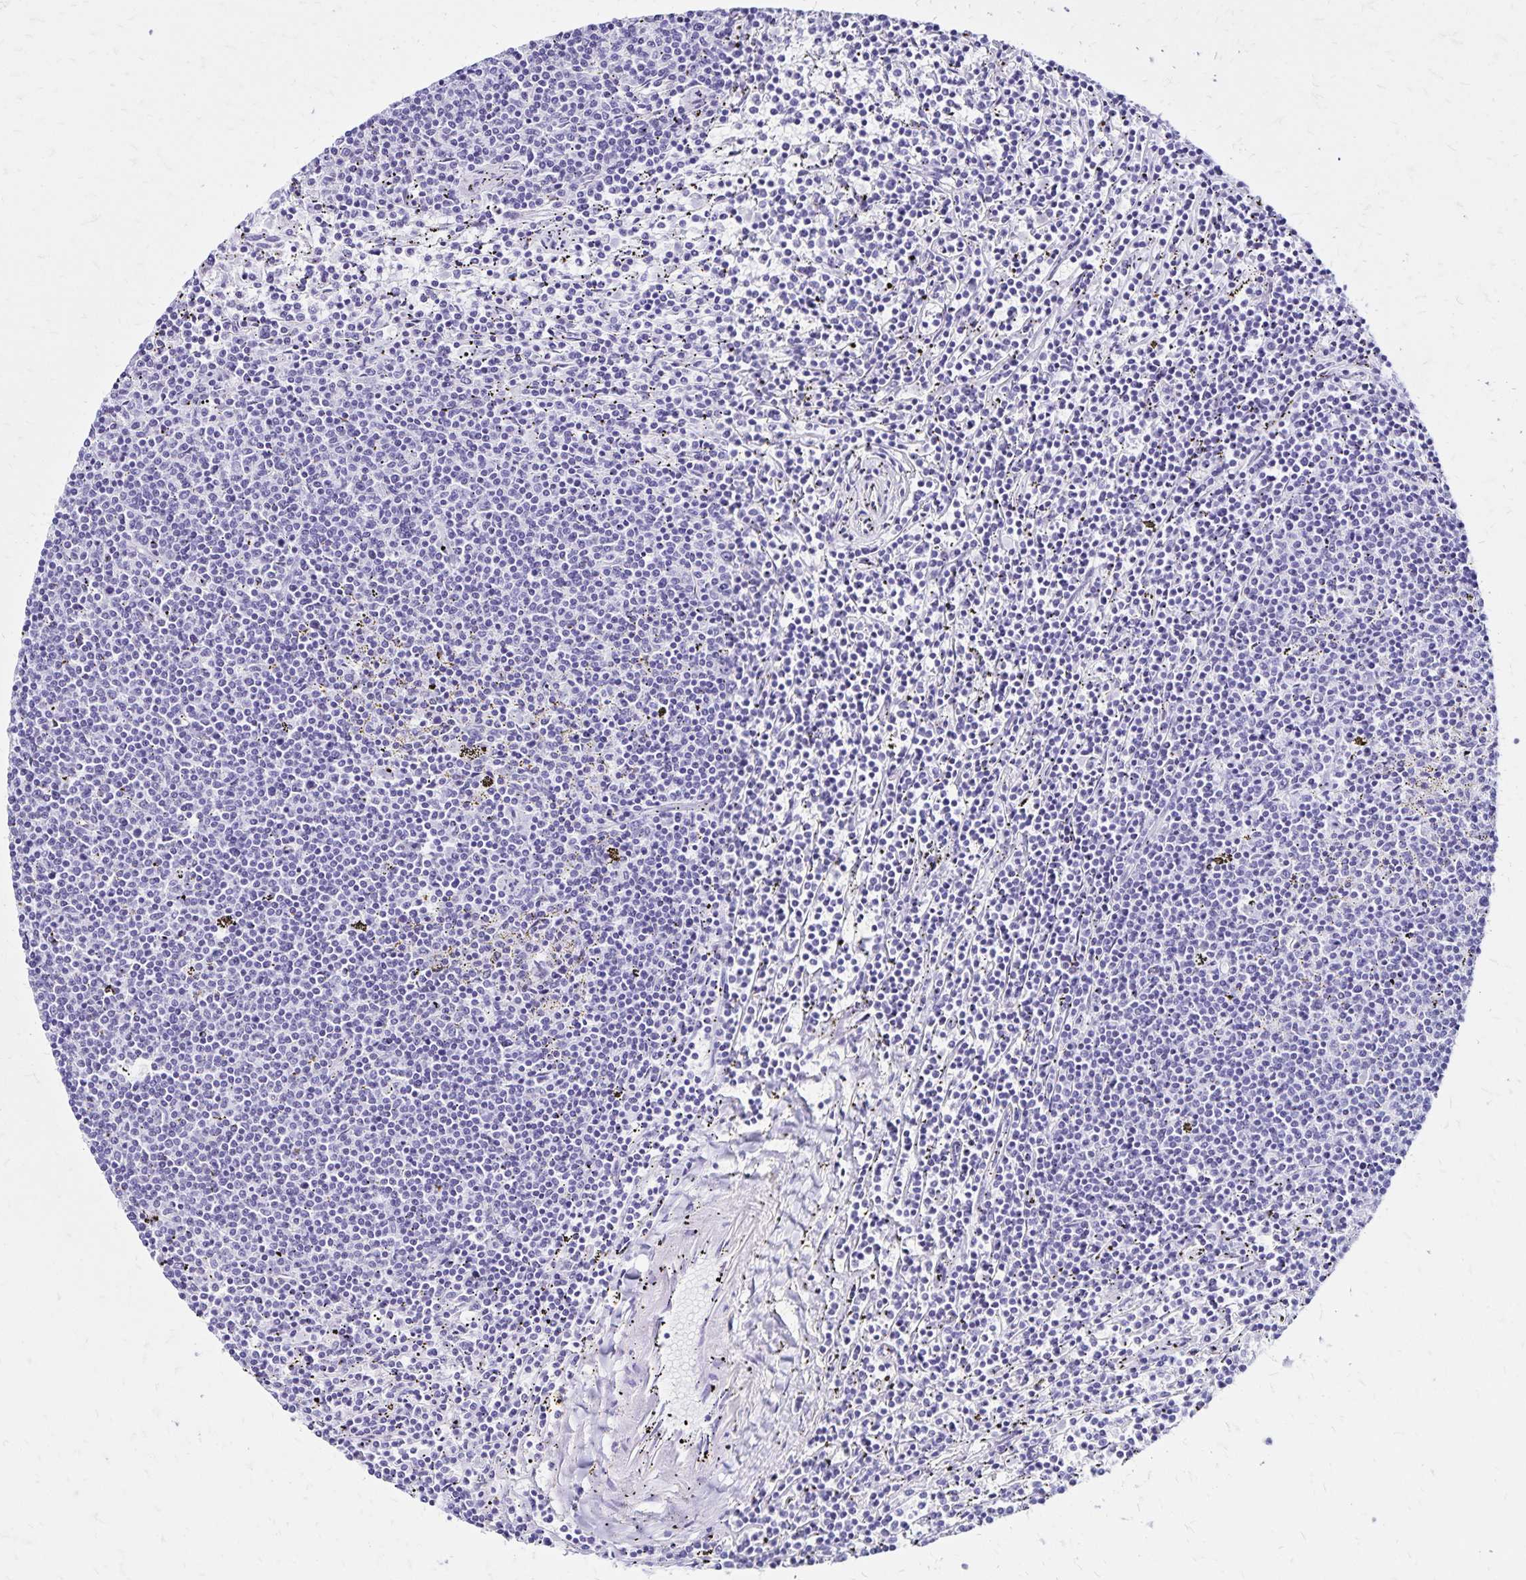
{"staining": {"intensity": "negative", "quantity": "none", "location": "none"}, "tissue": "lymphoma", "cell_type": "Tumor cells", "image_type": "cancer", "snomed": [{"axis": "morphology", "description": "Malignant lymphoma, non-Hodgkin's type, Low grade"}, {"axis": "topography", "description": "Spleen"}], "caption": "High magnification brightfield microscopy of lymphoma stained with DAB (brown) and counterstained with hematoxylin (blue): tumor cells show no significant positivity.", "gene": "LIN28B", "patient": {"sex": "female", "age": 50}}